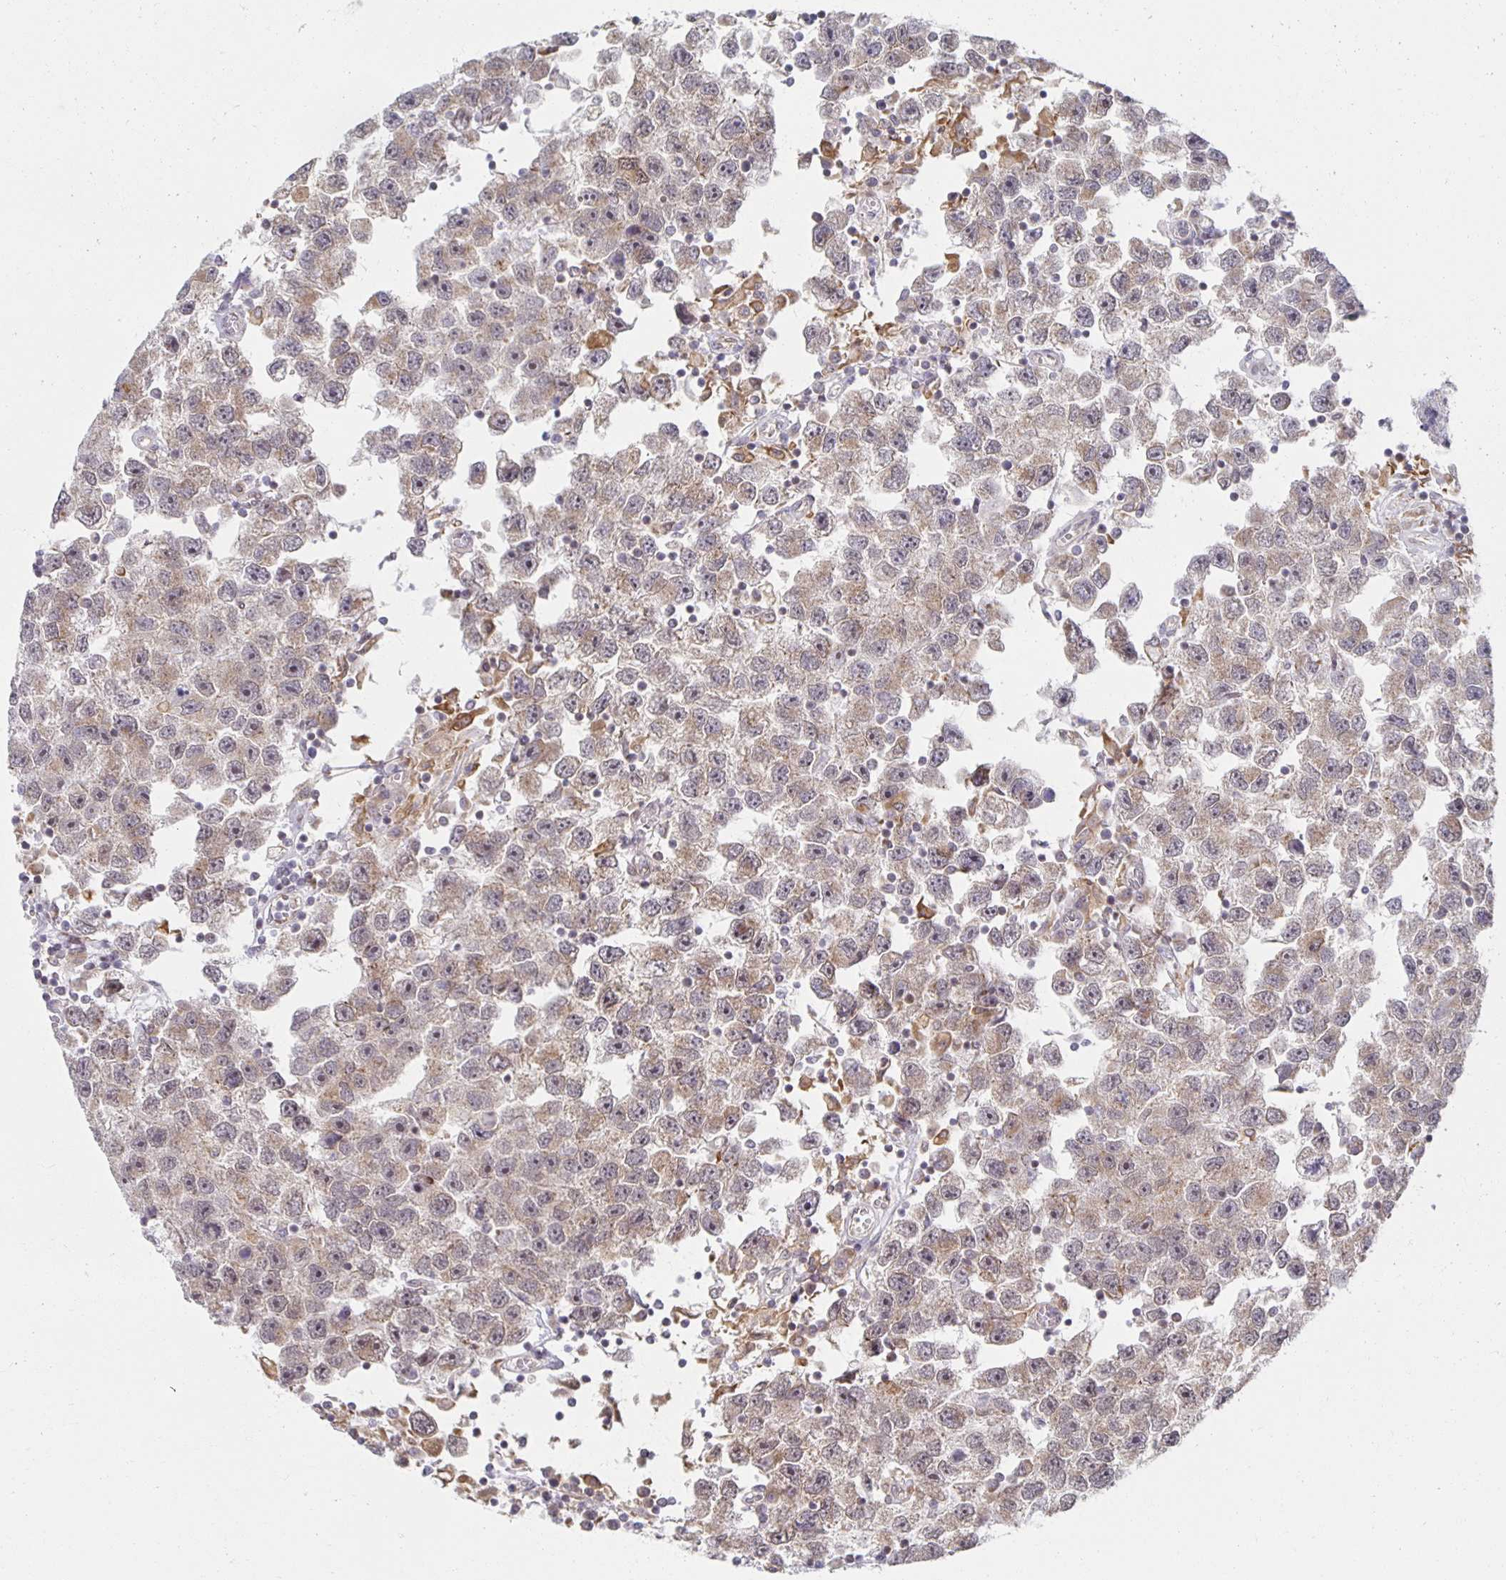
{"staining": {"intensity": "moderate", "quantity": ">75%", "location": "cytoplasmic/membranous"}, "tissue": "testis cancer", "cell_type": "Tumor cells", "image_type": "cancer", "snomed": [{"axis": "morphology", "description": "Seminoma, NOS"}, {"axis": "topography", "description": "Testis"}], "caption": "IHC of testis cancer (seminoma) demonstrates medium levels of moderate cytoplasmic/membranous positivity in approximately >75% of tumor cells.", "gene": "HCFC1R1", "patient": {"sex": "male", "age": 26}}